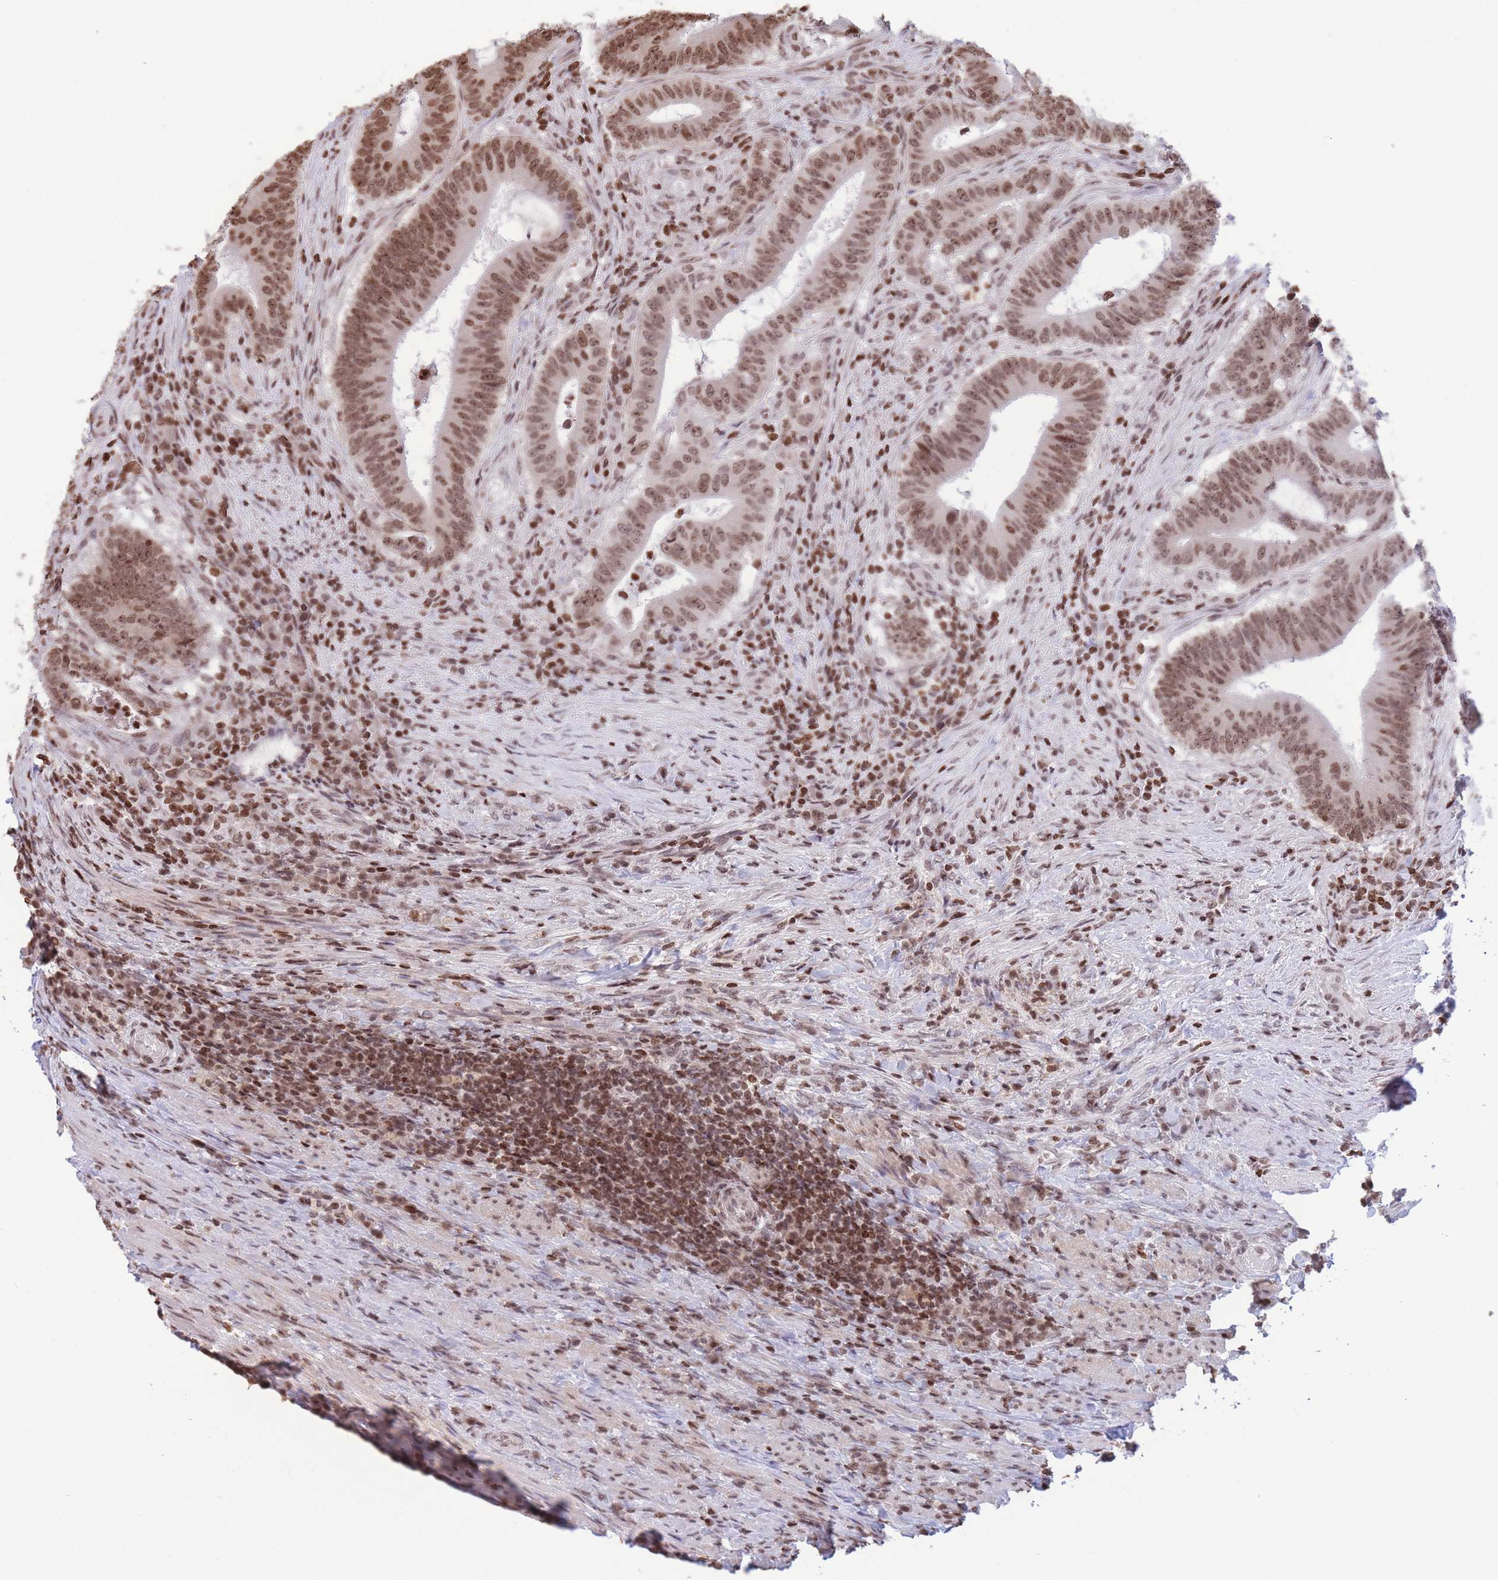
{"staining": {"intensity": "moderate", "quantity": ">75%", "location": "nuclear"}, "tissue": "colorectal cancer", "cell_type": "Tumor cells", "image_type": "cancer", "snomed": [{"axis": "morphology", "description": "Adenocarcinoma, NOS"}, {"axis": "topography", "description": "Colon"}], "caption": "The immunohistochemical stain shows moderate nuclear staining in tumor cells of adenocarcinoma (colorectal) tissue.", "gene": "H2BC11", "patient": {"sex": "female", "age": 43}}